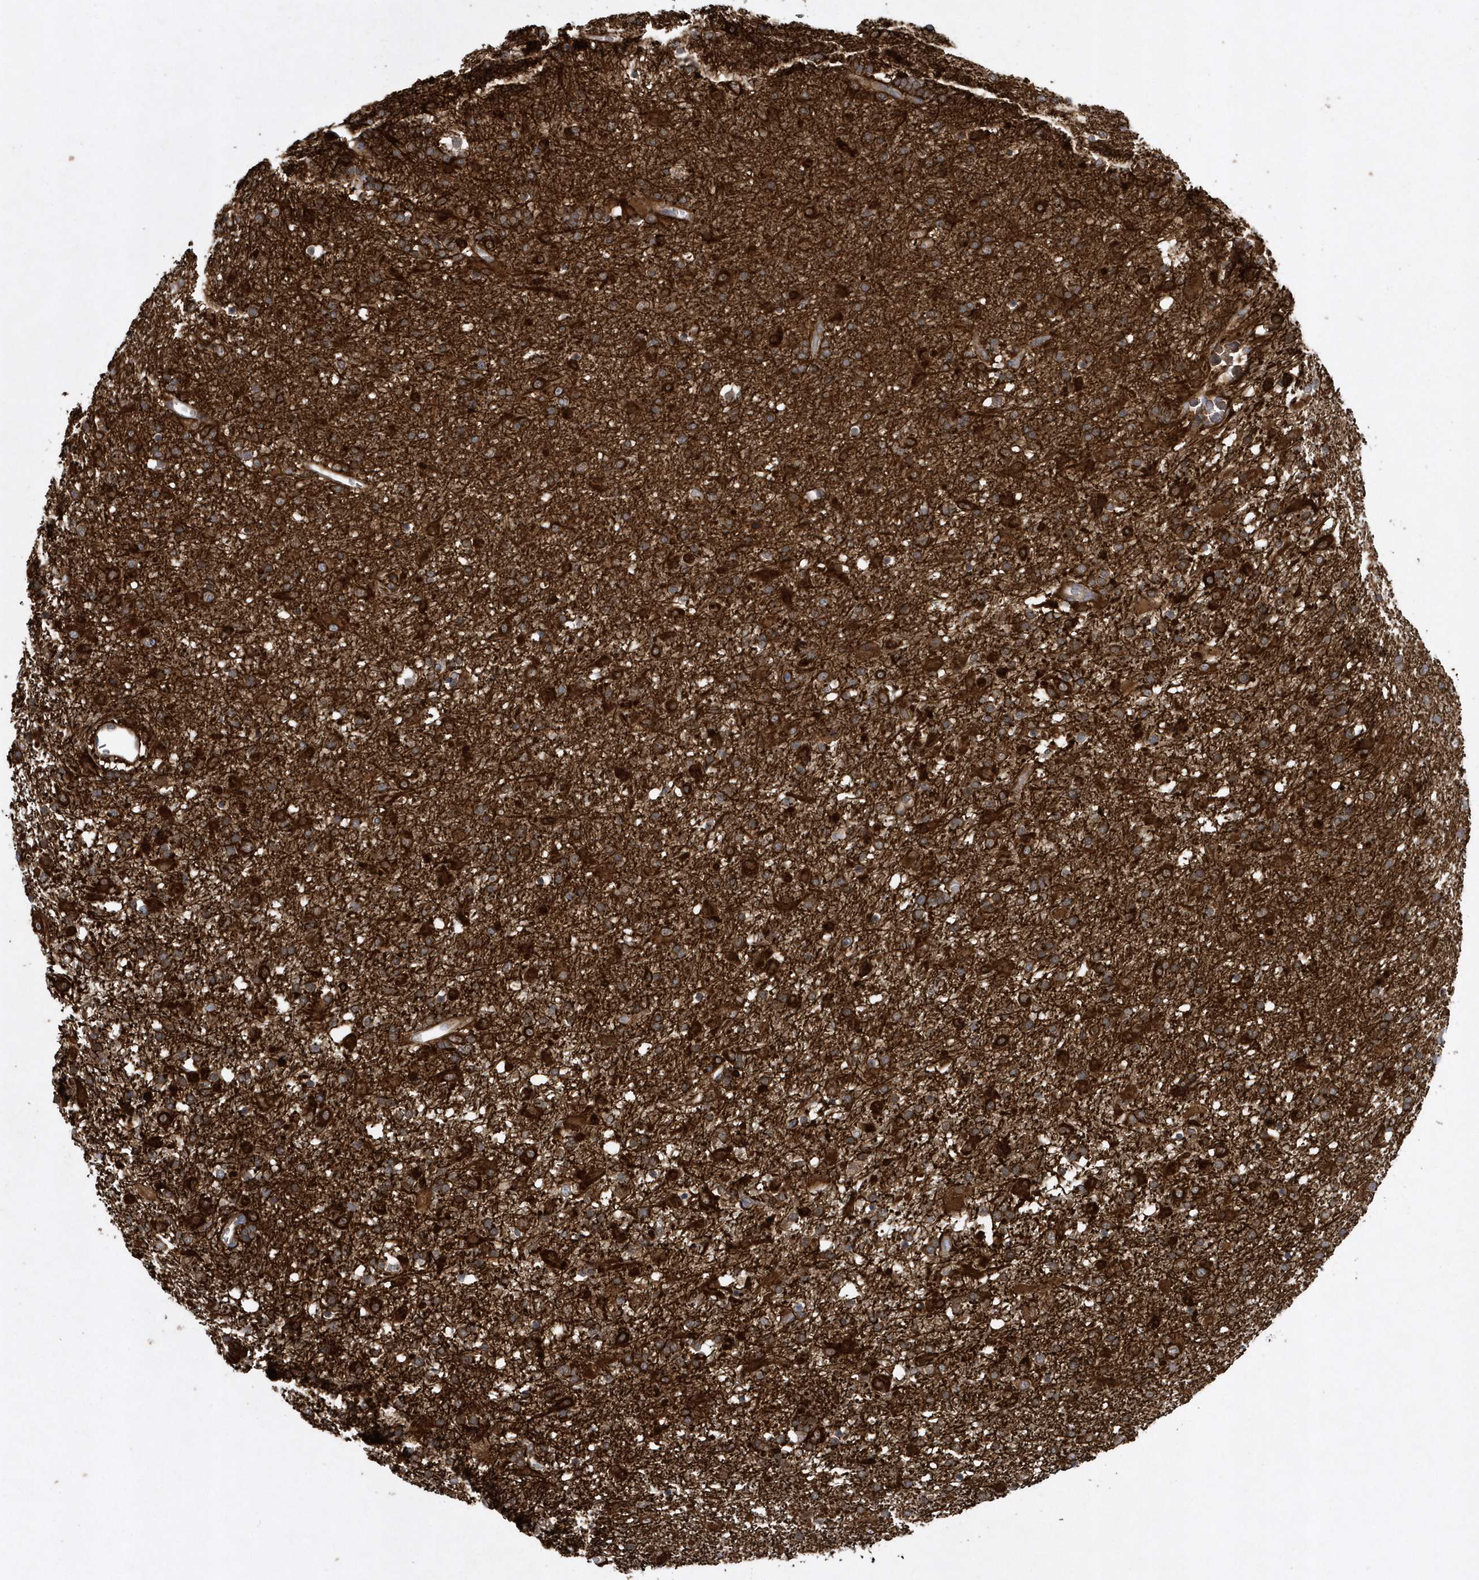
{"staining": {"intensity": "strong", "quantity": ">75%", "location": "cytoplasmic/membranous"}, "tissue": "glioma", "cell_type": "Tumor cells", "image_type": "cancer", "snomed": [{"axis": "morphology", "description": "Glioma, malignant, Low grade"}, {"axis": "topography", "description": "Brain"}], "caption": "Strong cytoplasmic/membranous protein expression is identified in about >75% of tumor cells in glioma.", "gene": "PAICS", "patient": {"sex": "male", "age": 65}}